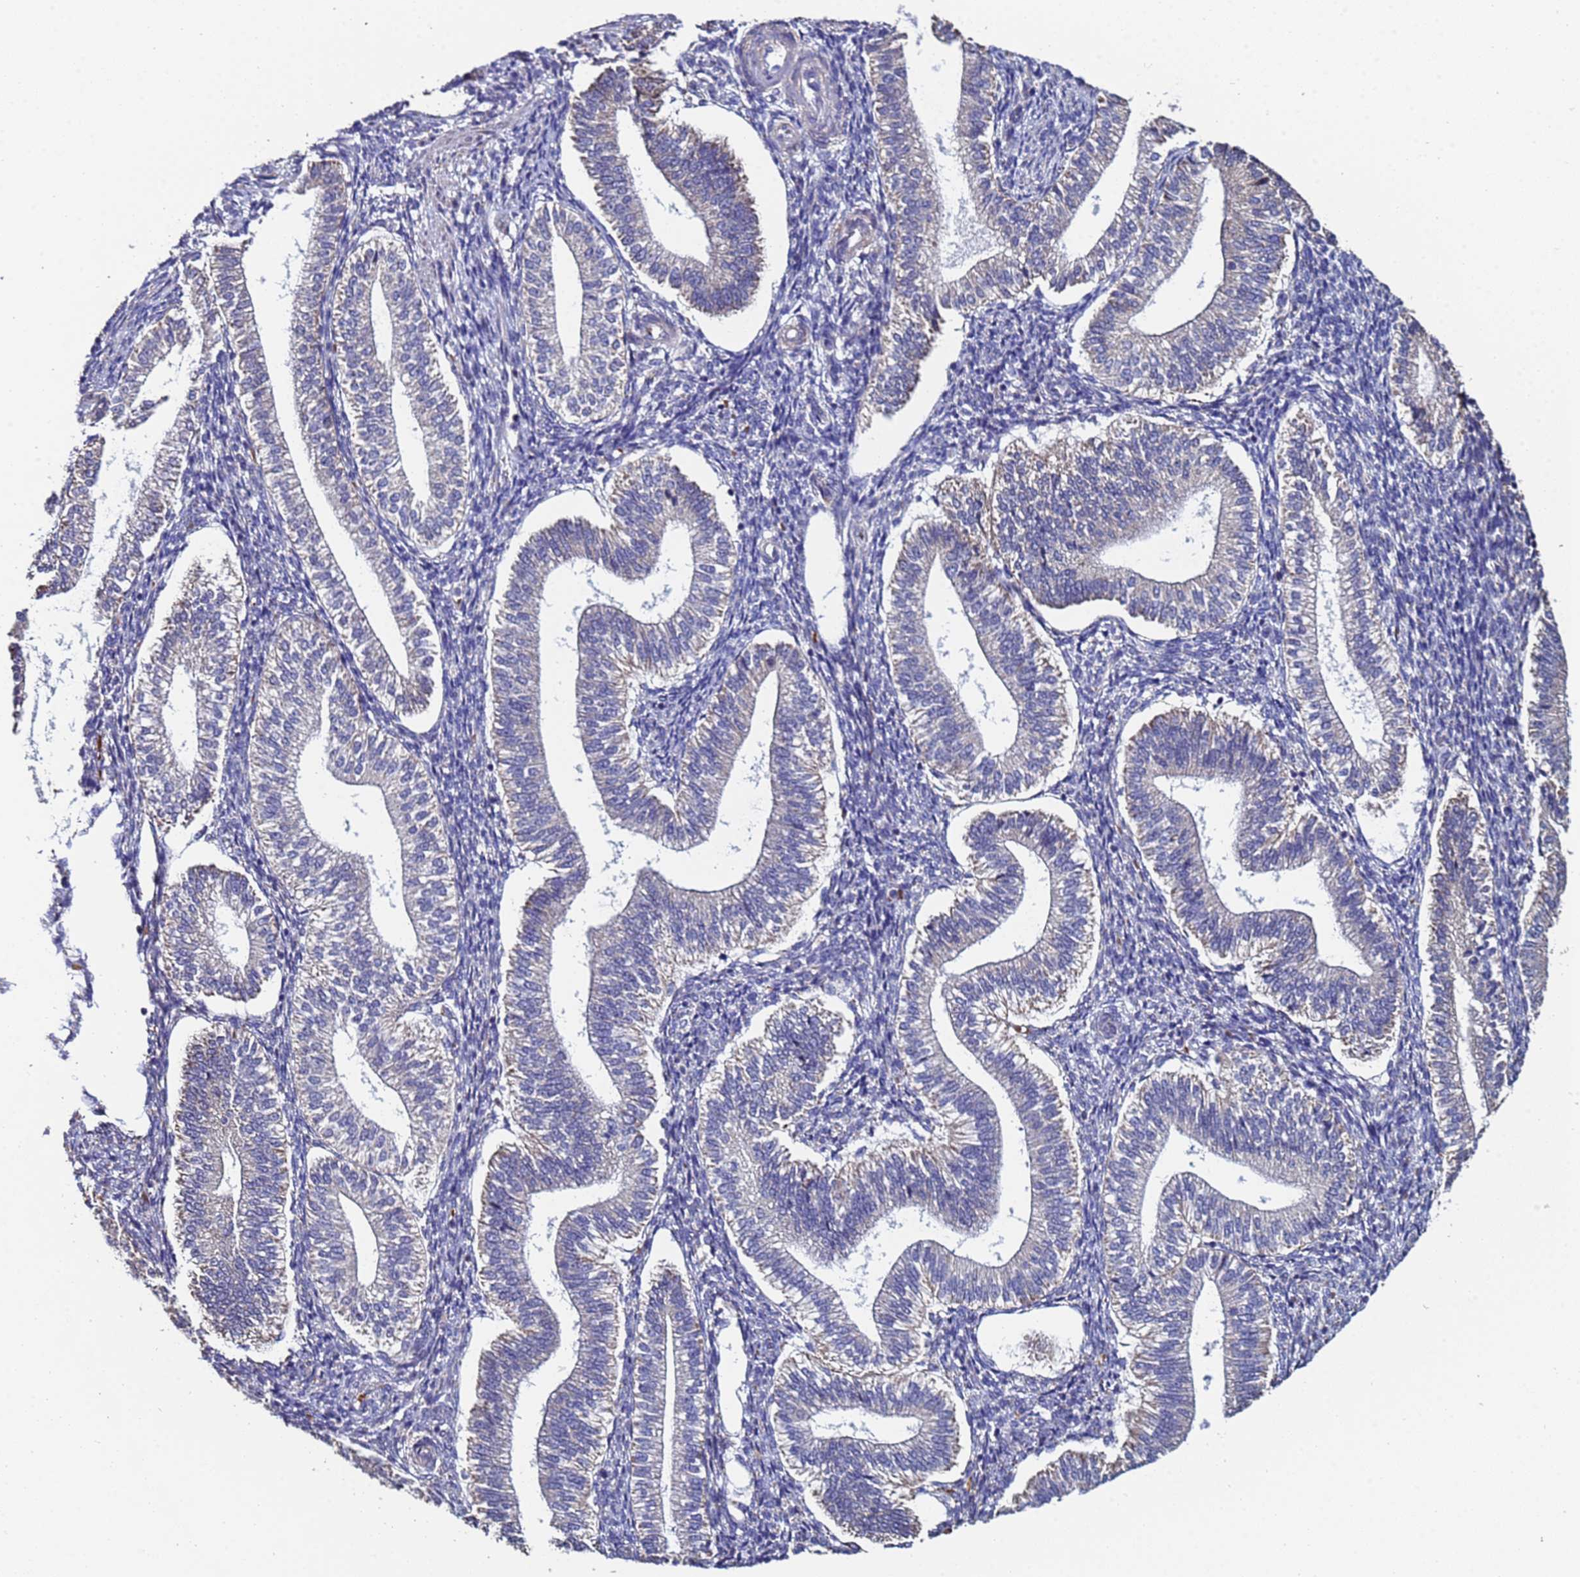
{"staining": {"intensity": "weak", "quantity": "25%-75%", "location": "cytoplasmic/membranous"}, "tissue": "endometrium", "cell_type": "Cells in endometrial stroma", "image_type": "normal", "snomed": [{"axis": "morphology", "description": "Normal tissue, NOS"}, {"axis": "topography", "description": "Endometrium"}], "caption": "Immunohistochemical staining of normal human endometrium reveals weak cytoplasmic/membranous protein positivity in about 25%-75% of cells in endometrial stroma.", "gene": "CLHC1", "patient": {"sex": "female", "age": 25}}